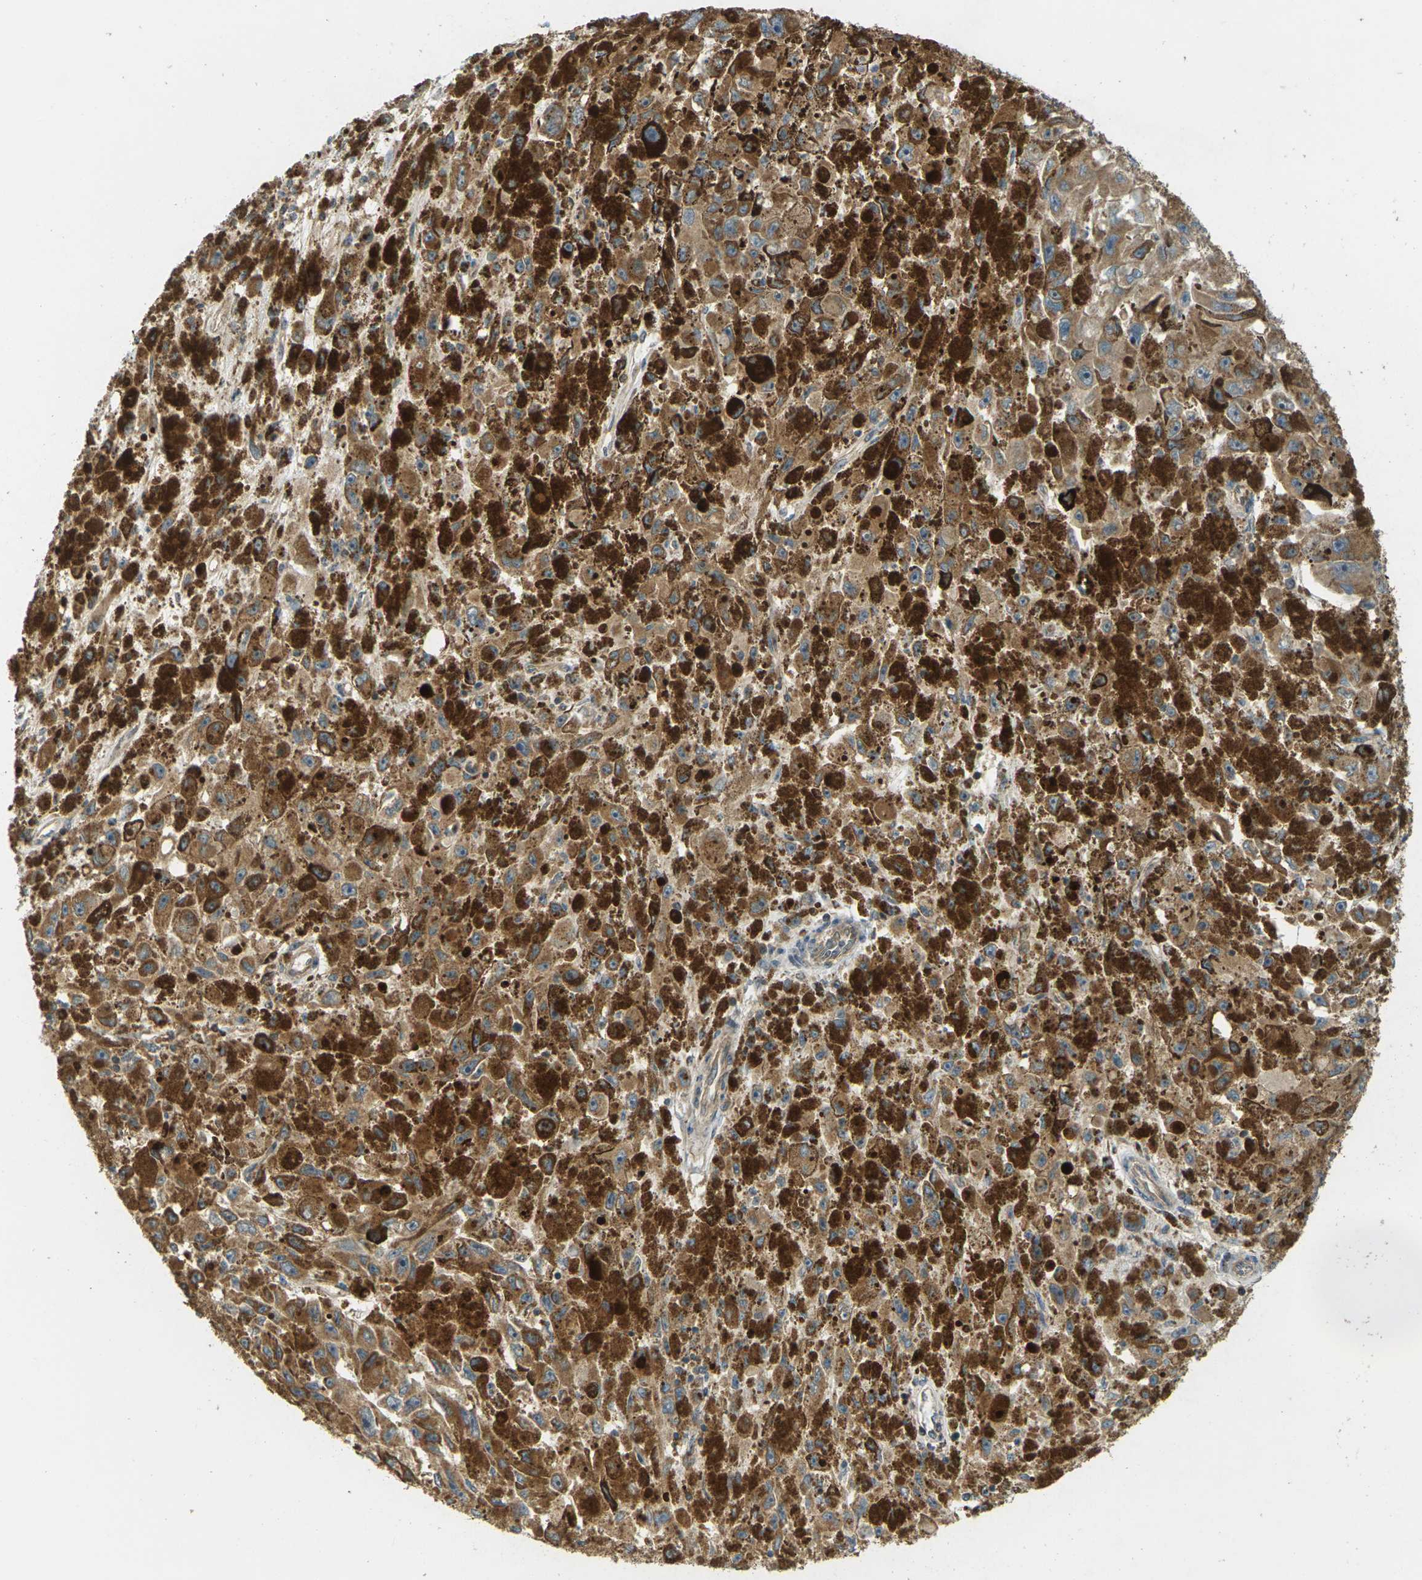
{"staining": {"intensity": "moderate", "quantity": ">75%", "location": "cytoplasmic/membranous"}, "tissue": "melanoma", "cell_type": "Tumor cells", "image_type": "cancer", "snomed": [{"axis": "morphology", "description": "Malignant melanoma, NOS"}, {"axis": "topography", "description": "Skin"}], "caption": "Malignant melanoma stained with a protein marker displays moderate staining in tumor cells.", "gene": "KSR1", "patient": {"sex": "female", "age": 104}}